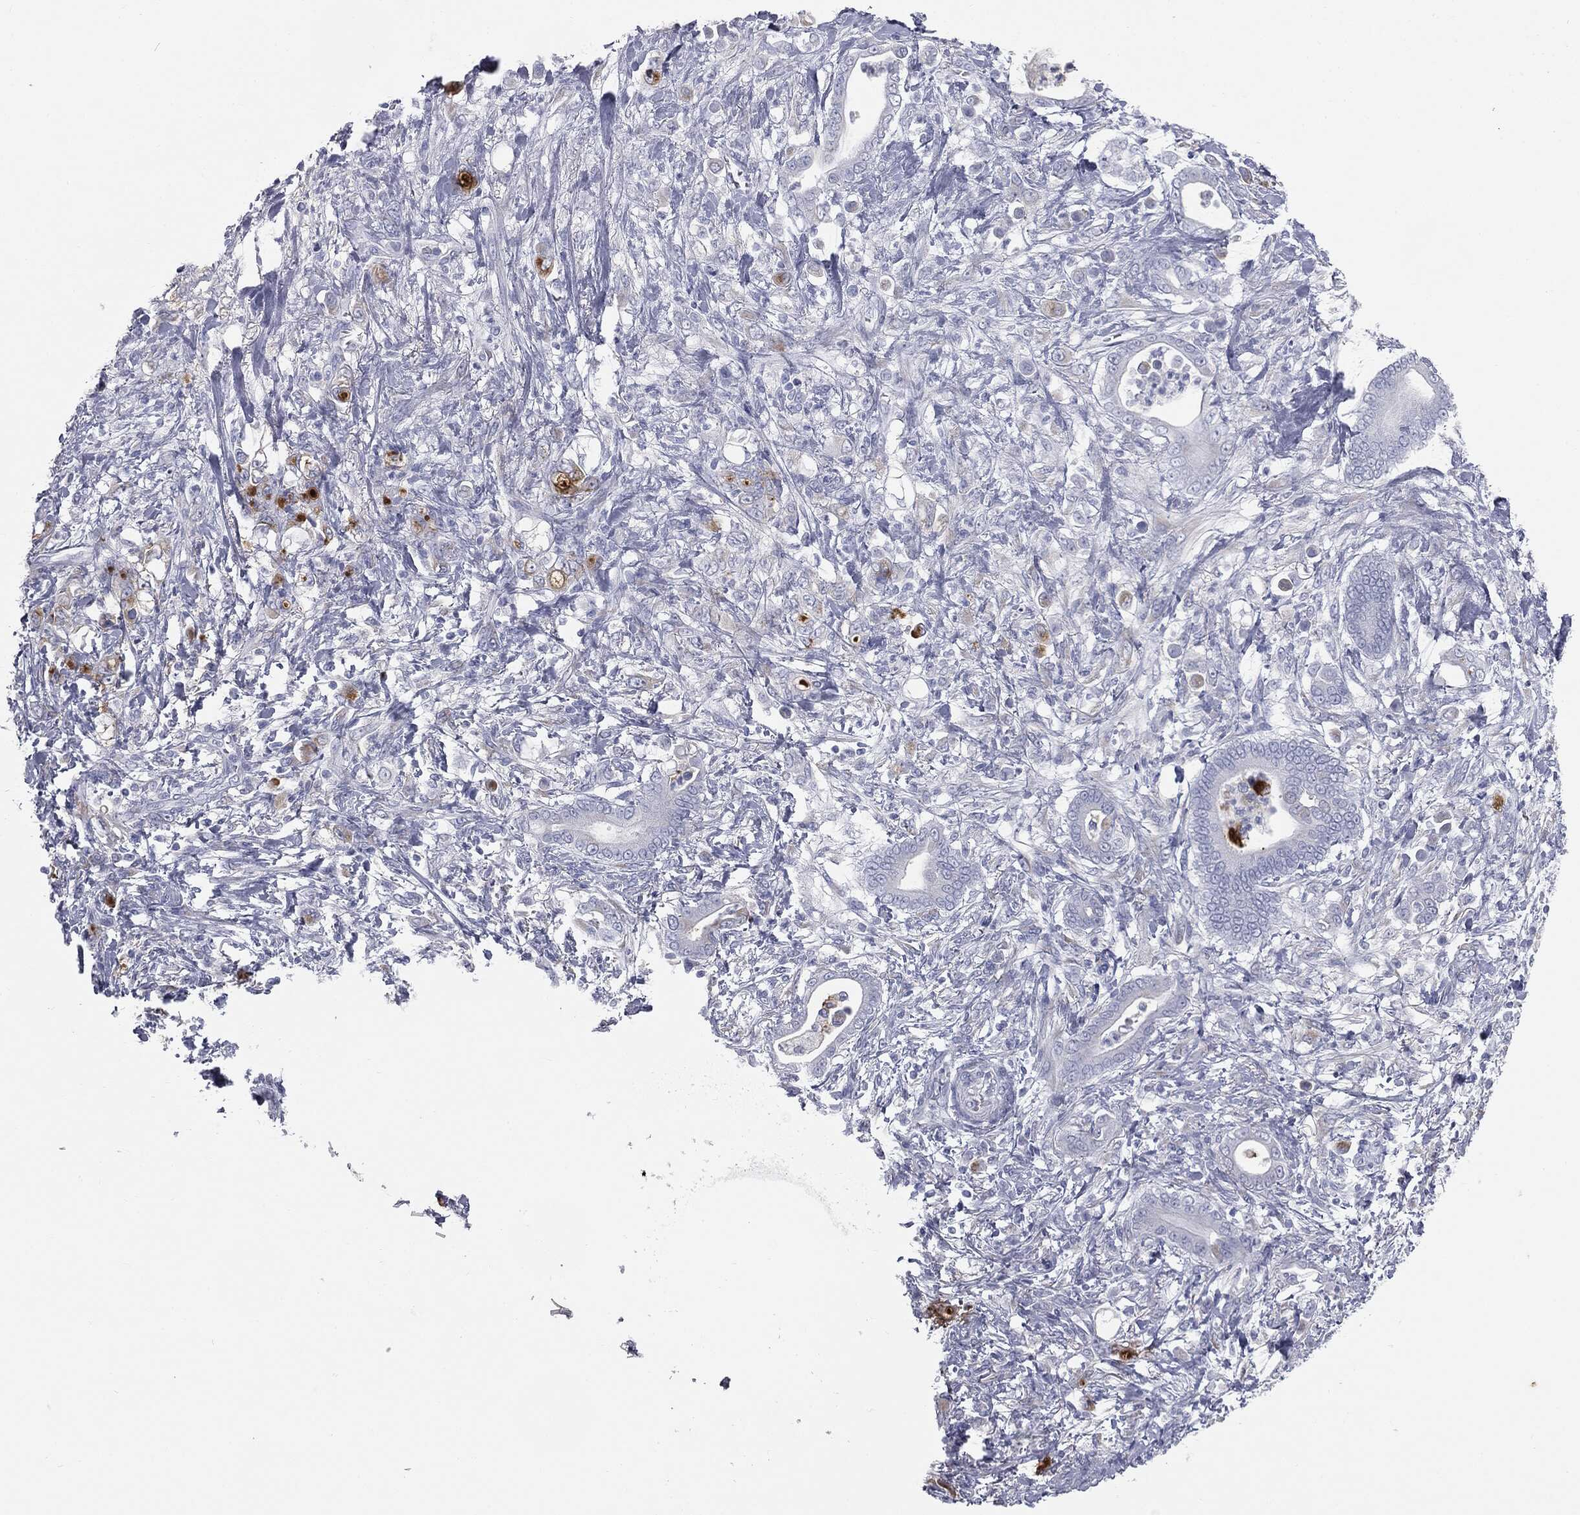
{"staining": {"intensity": "strong", "quantity": "<25%", "location": "cytoplasmic/membranous"}, "tissue": "stomach cancer", "cell_type": "Tumor cells", "image_type": "cancer", "snomed": [{"axis": "morphology", "description": "Adenocarcinoma, NOS"}, {"axis": "topography", "description": "Stomach"}], "caption": "This is a histology image of IHC staining of stomach cancer, which shows strong staining in the cytoplasmic/membranous of tumor cells.", "gene": "MUC5AC", "patient": {"sex": "female", "age": 79}}